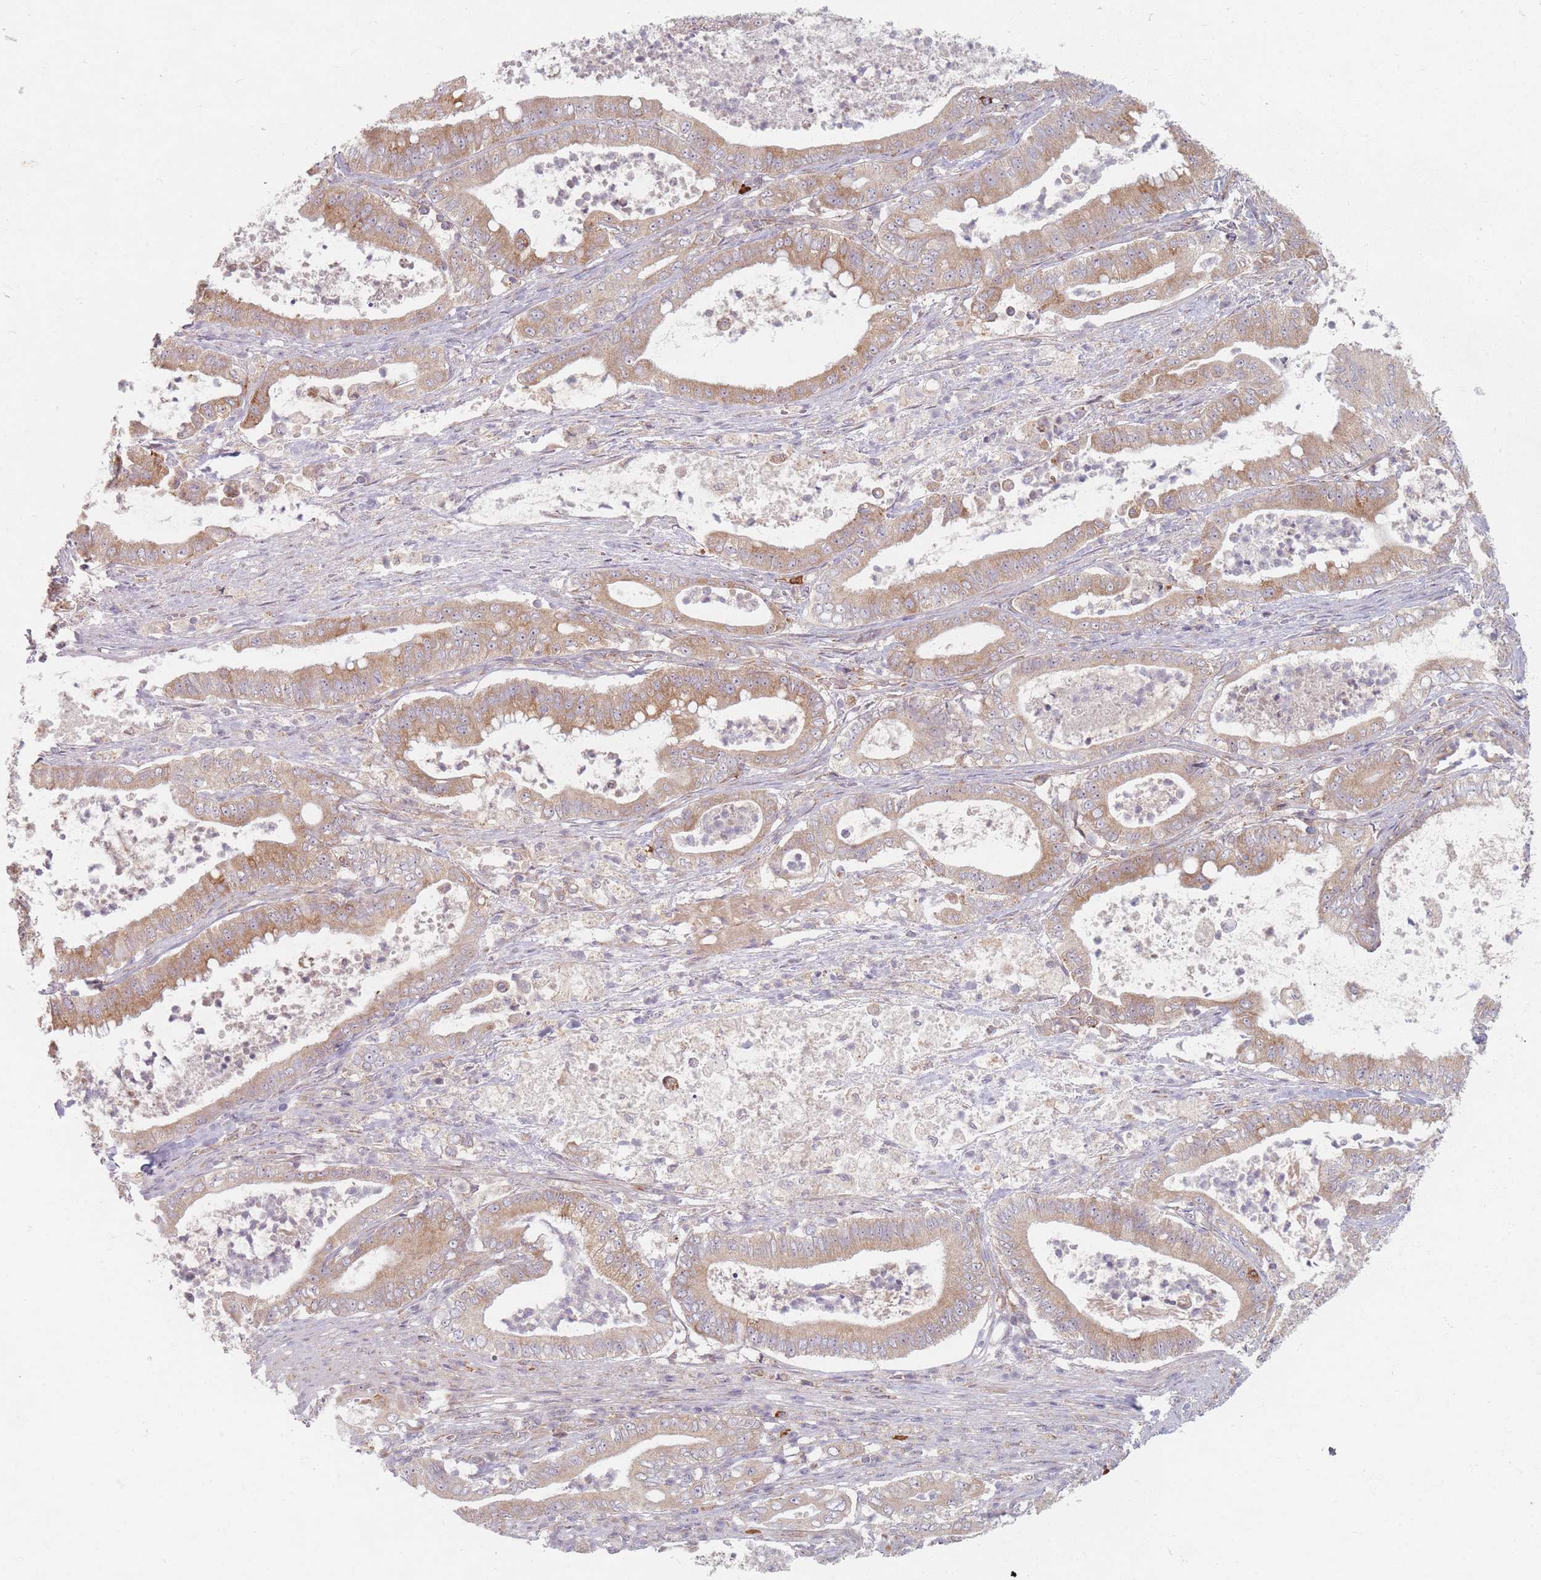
{"staining": {"intensity": "moderate", "quantity": ">75%", "location": "cytoplasmic/membranous"}, "tissue": "pancreatic cancer", "cell_type": "Tumor cells", "image_type": "cancer", "snomed": [{"axis": "morphology", "description": "Adenocarcinoma, NOS"}, {"axis": "topography", "description": "Pancreas"}], "caption": "Human pancreatic cancer (adenocarcinoma) stained with a protein marker demonstrates moderate staining in tumor cells.", "gene": "SMIM14", "patient": {"sex": "male", "age": 71}}